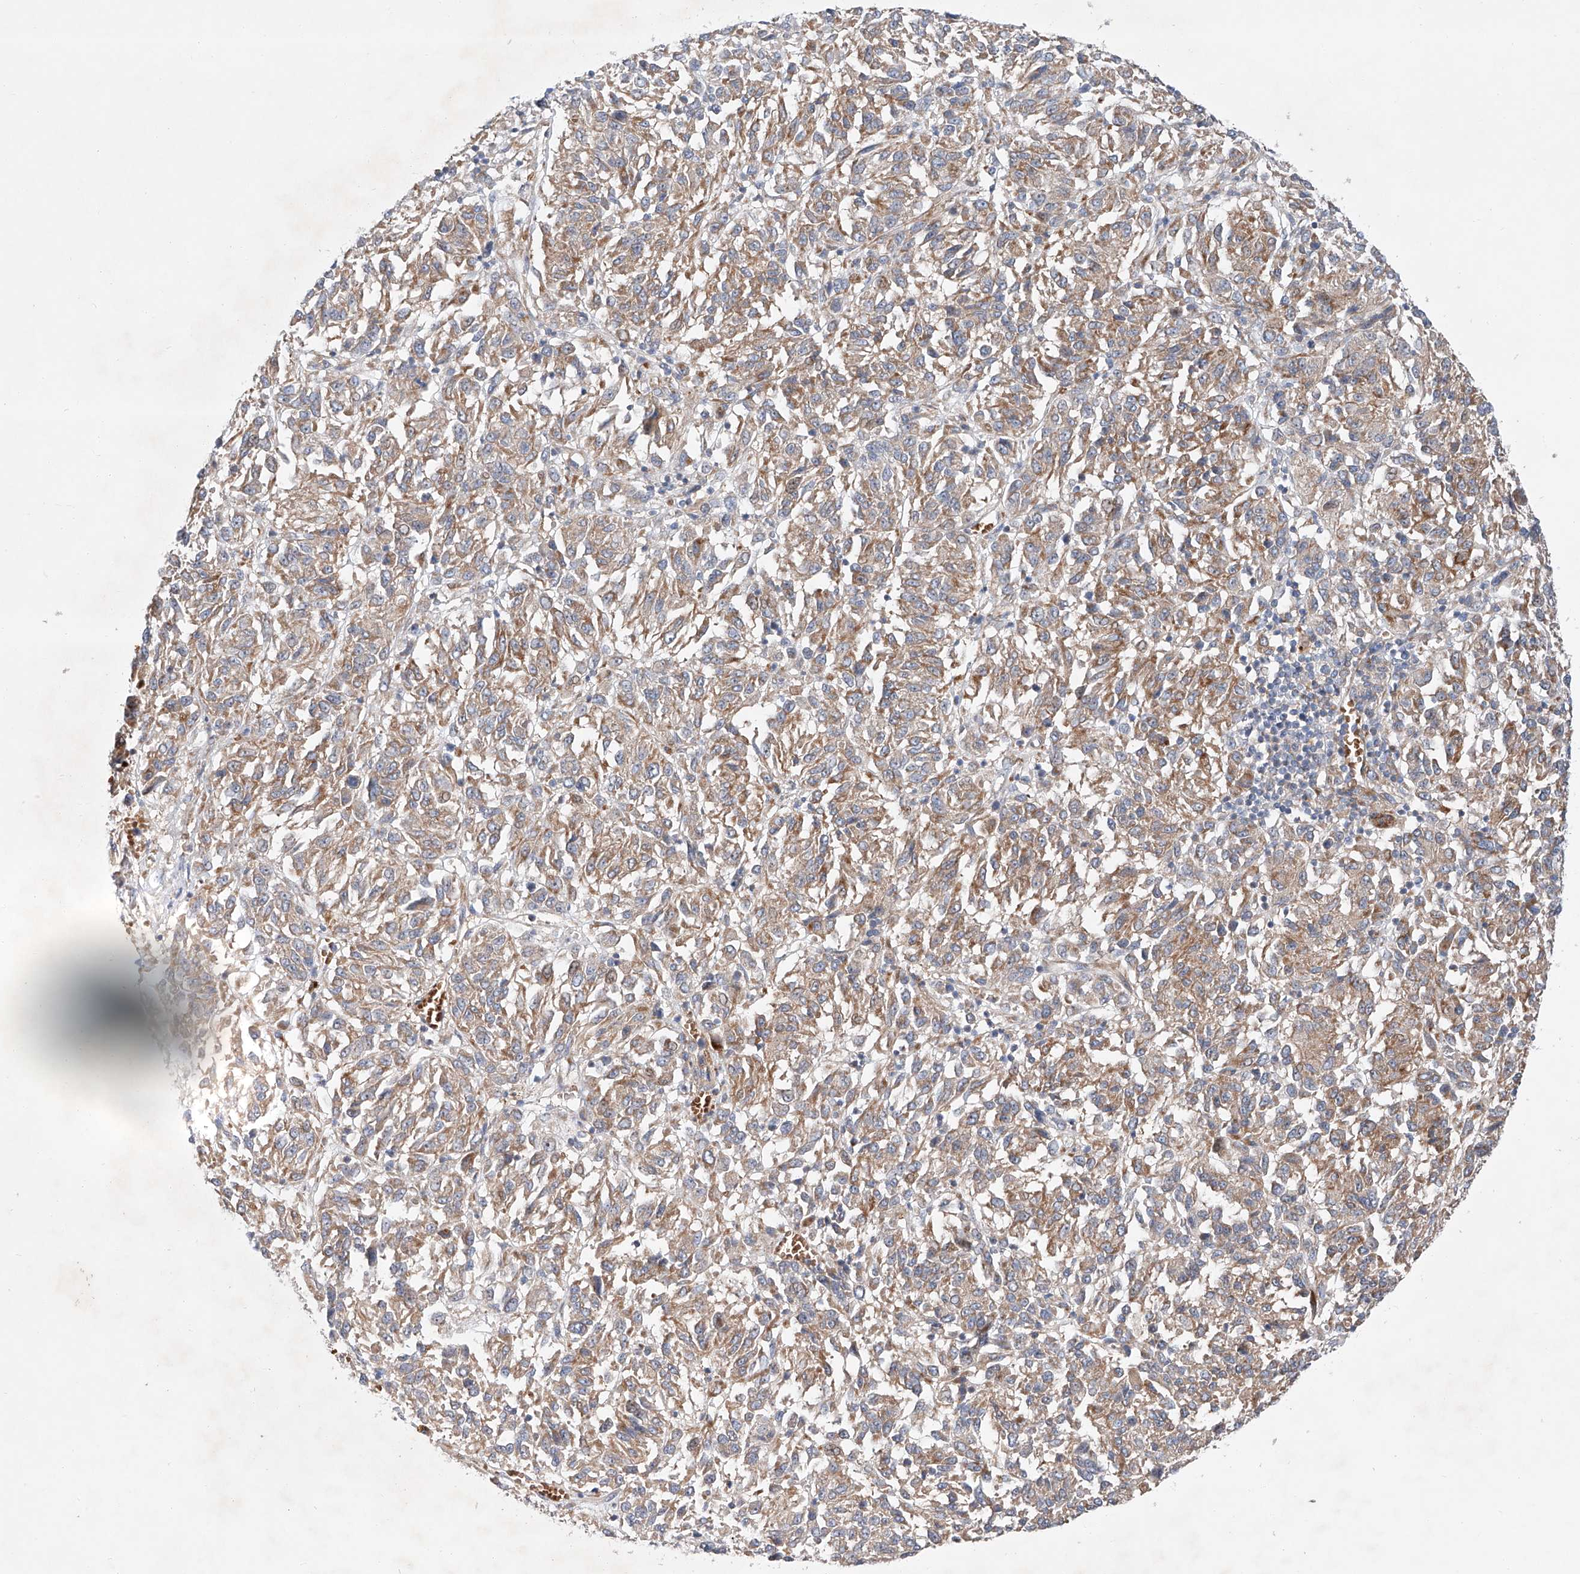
{"staining": {"intensity": "moderate", "quantity": "25%-75%", "location": "cytoplasmic/membranous"}, "tissue": "melanoma", "cell_type": "Tumor cells", "image_type": "cancer", "snomed": [{"axis": "morphology", "description": "Malignant melanoma, Metastatic site"}, {"axis": "topography", "description": "Lung"}], "caption": "This micrograph demonstrates immunohistochemistry staining of human melanoma, with medium moderate cytoplasmic/membranous expression in approximately 25%-75% of tumor cells.", "gene": "USF3", "patient": {"sex": "male", "age": 64}}